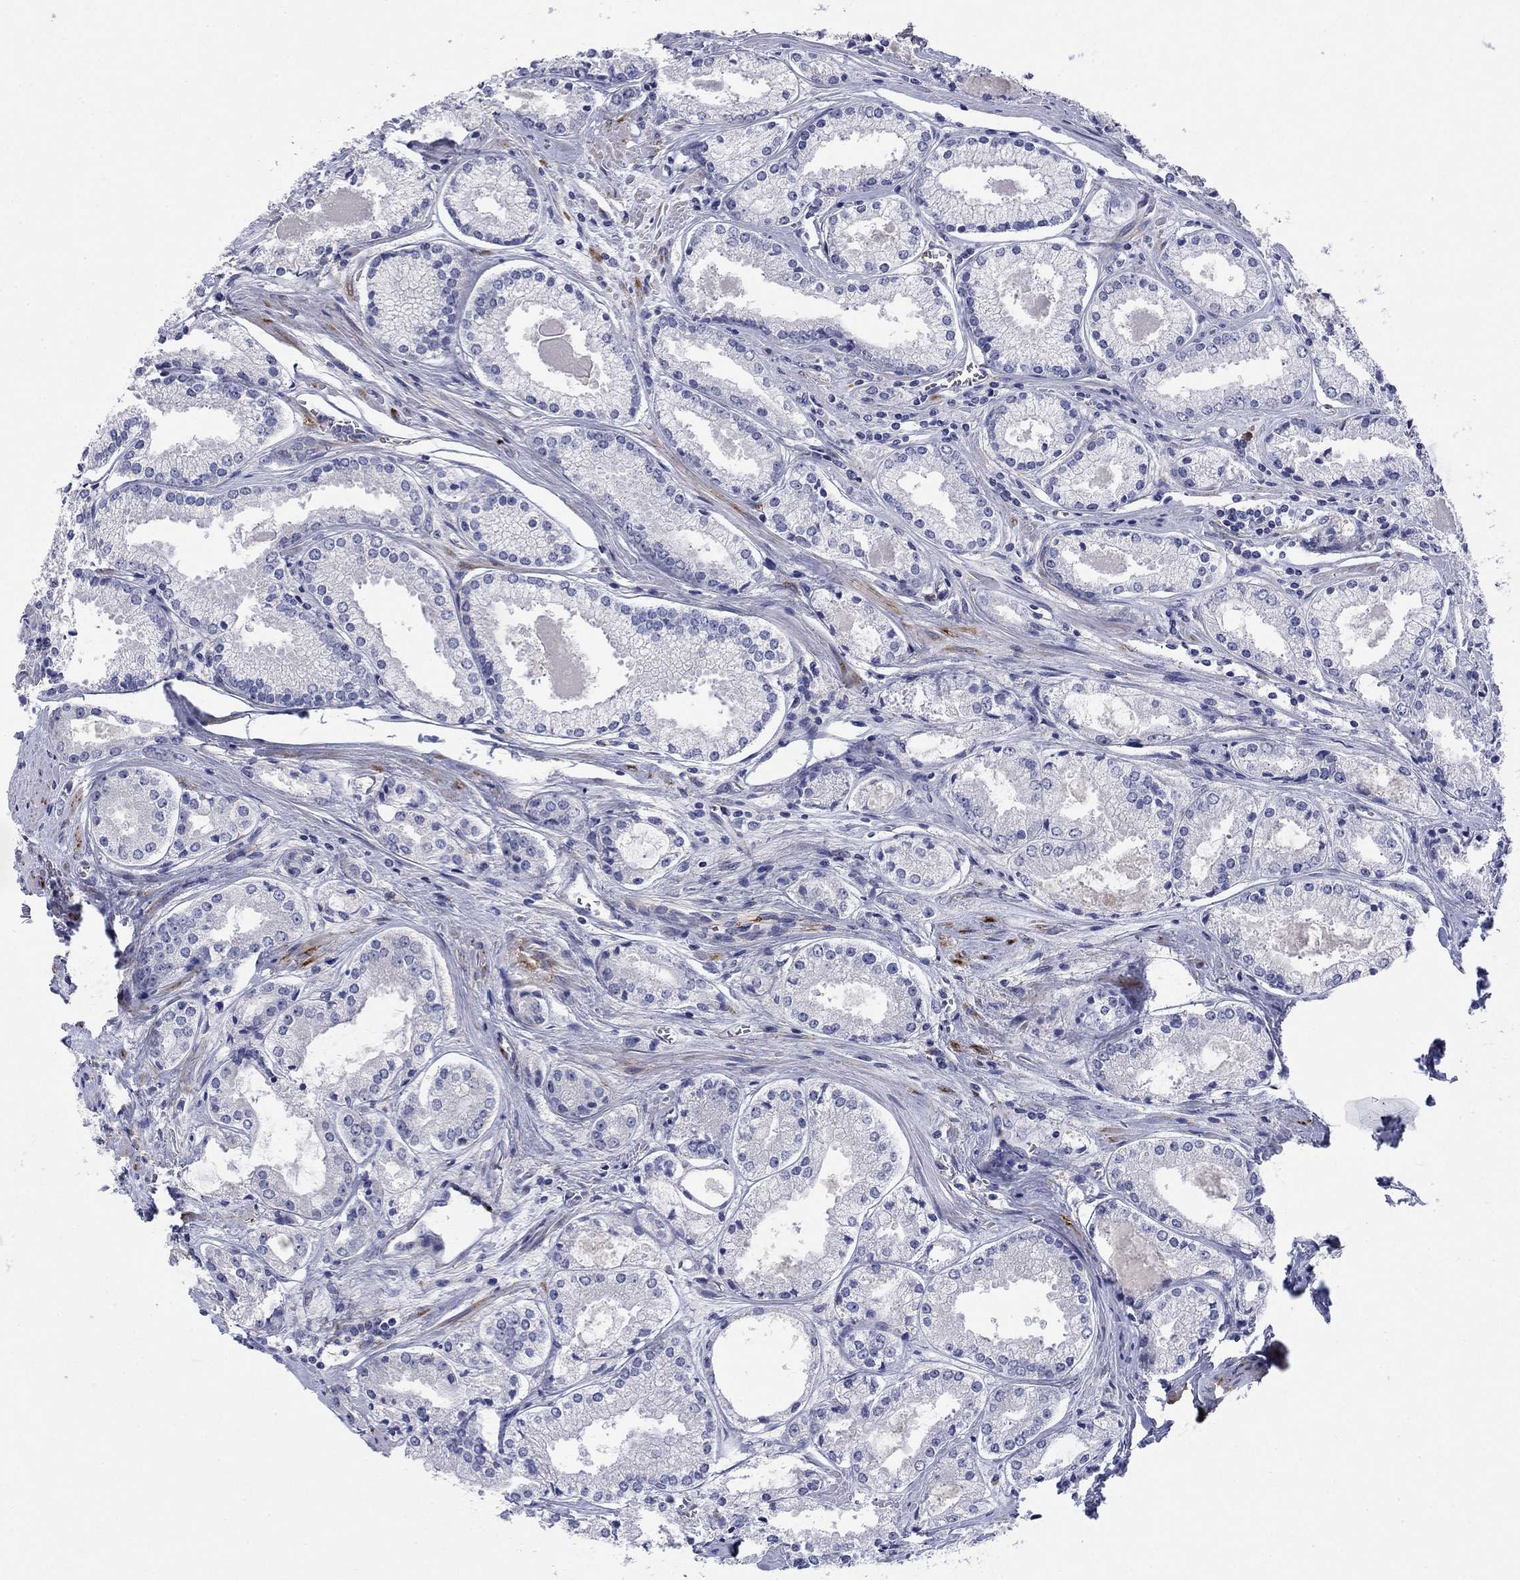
{"staining": {"intensity": "negative", "quantity": "none", "location": "none"}, "tissue": "prostate cancer", "cell_type": "Tumor cells", "image_type": "cancer", "snomed": [{"axis": "morphology", "description": "Adenocarcinoma, NOS"}, {"axis": "topography", "description": "Prostate"}], "caption": "High power microscopy micrograph of an immunohistochemistry histopathology image of adenocarcinoma (prostate), revealing no significant positivity in tumor cells.", "gene": "PTPRZ1", "patient": {"sex": "male", "age": 72}}